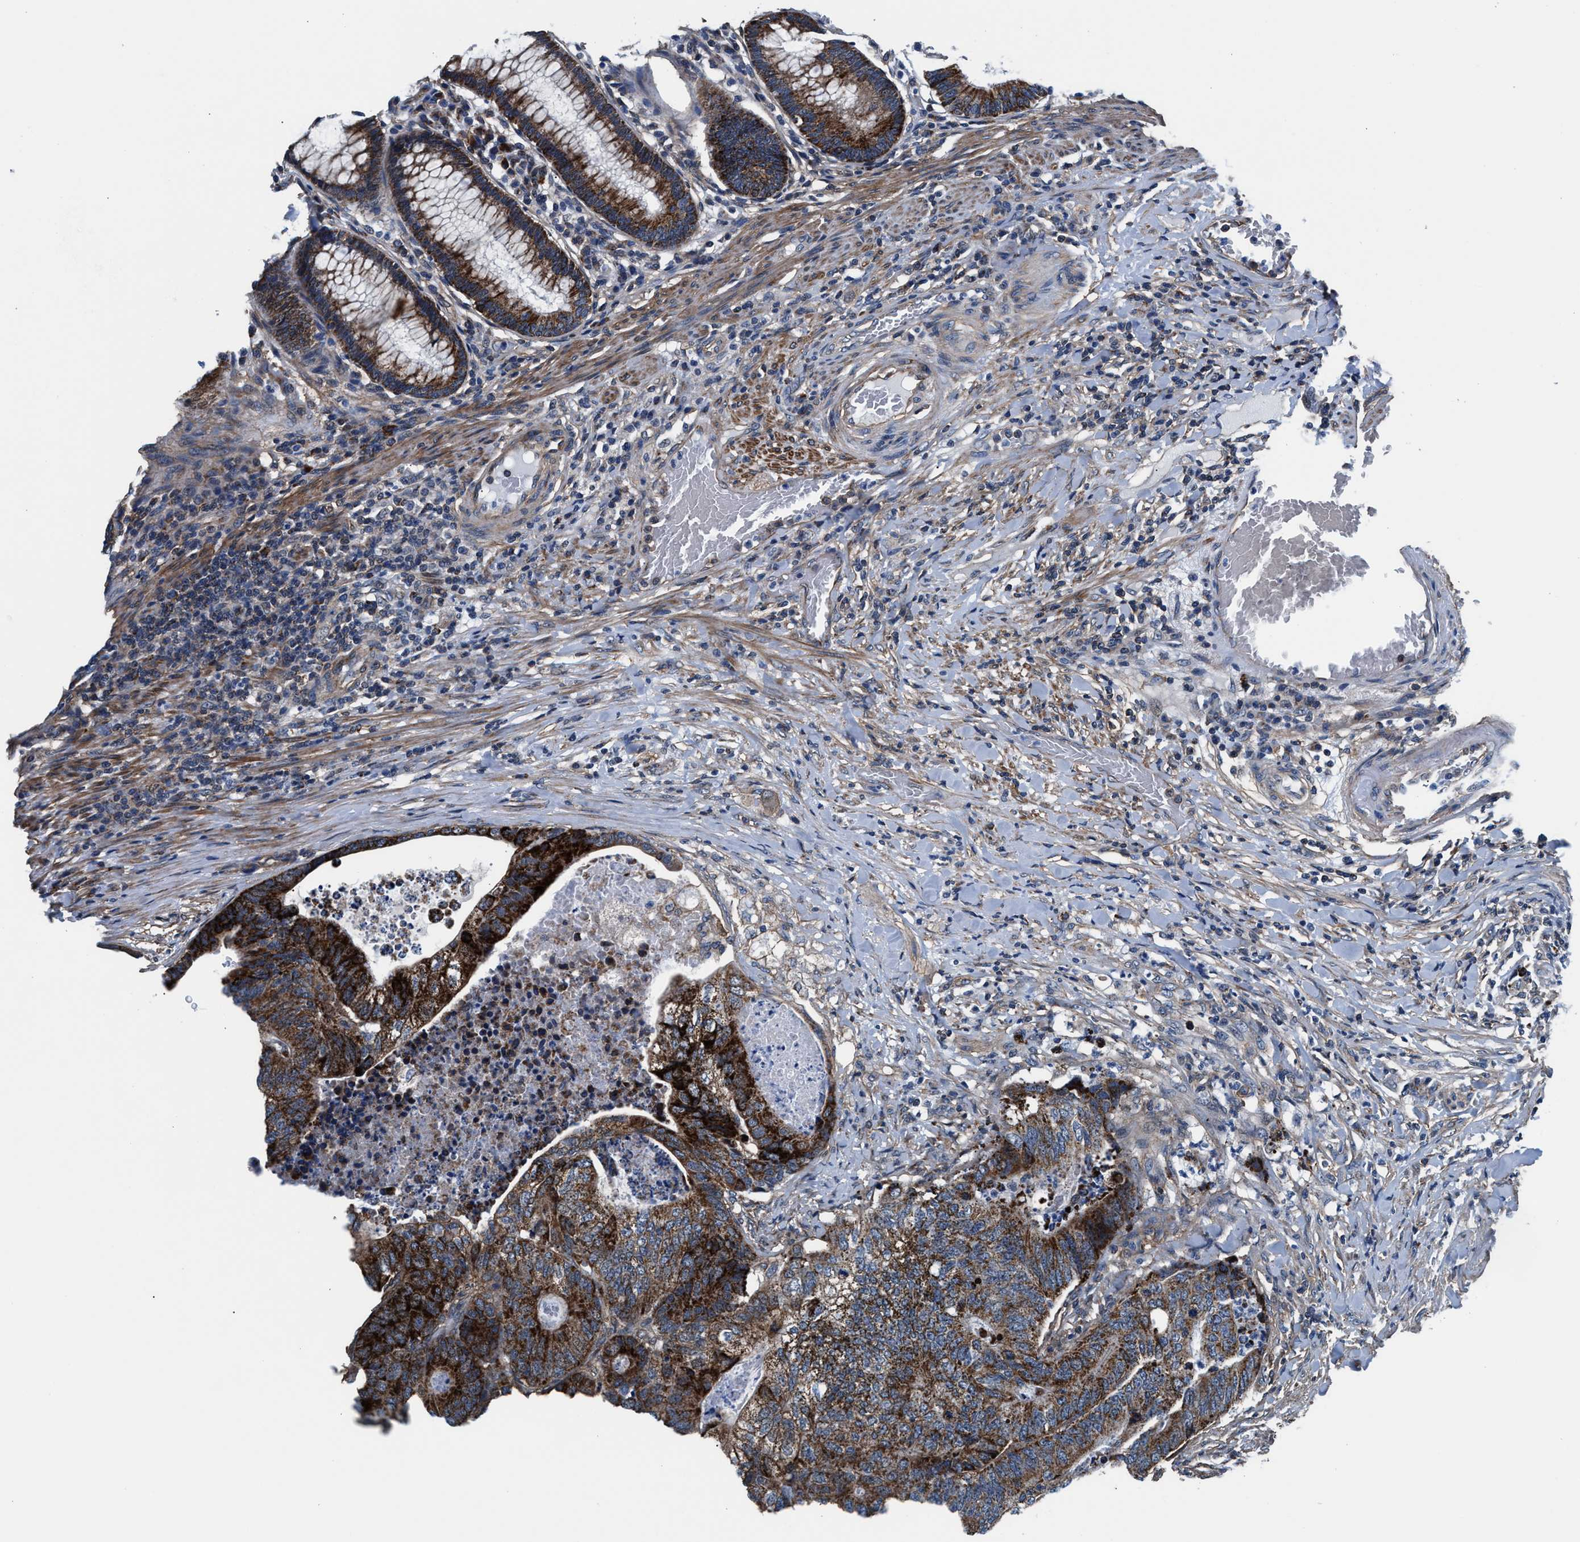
{"staining": {"intensity": "strong", "quantity": ">75%", "location": "cytoplasmic/membranous"}, "tissue": "colorectal cancer", "cell_type": "Tumor cells", "image_type": "cancer", "snomed": [{"axis": "morphology", "description": "Adenocarcinoma, NOS"}, {"axis": "topography", "description": "Colon"}], "caption": "Human adenocarcinoma (colorectal) stained with a brown dye displays strong cytoplasmic/membranous positive expression in approximately >75% of tumor cells.", "gene": "NKTR", "patient": {"sex": "female", "age": 67}}